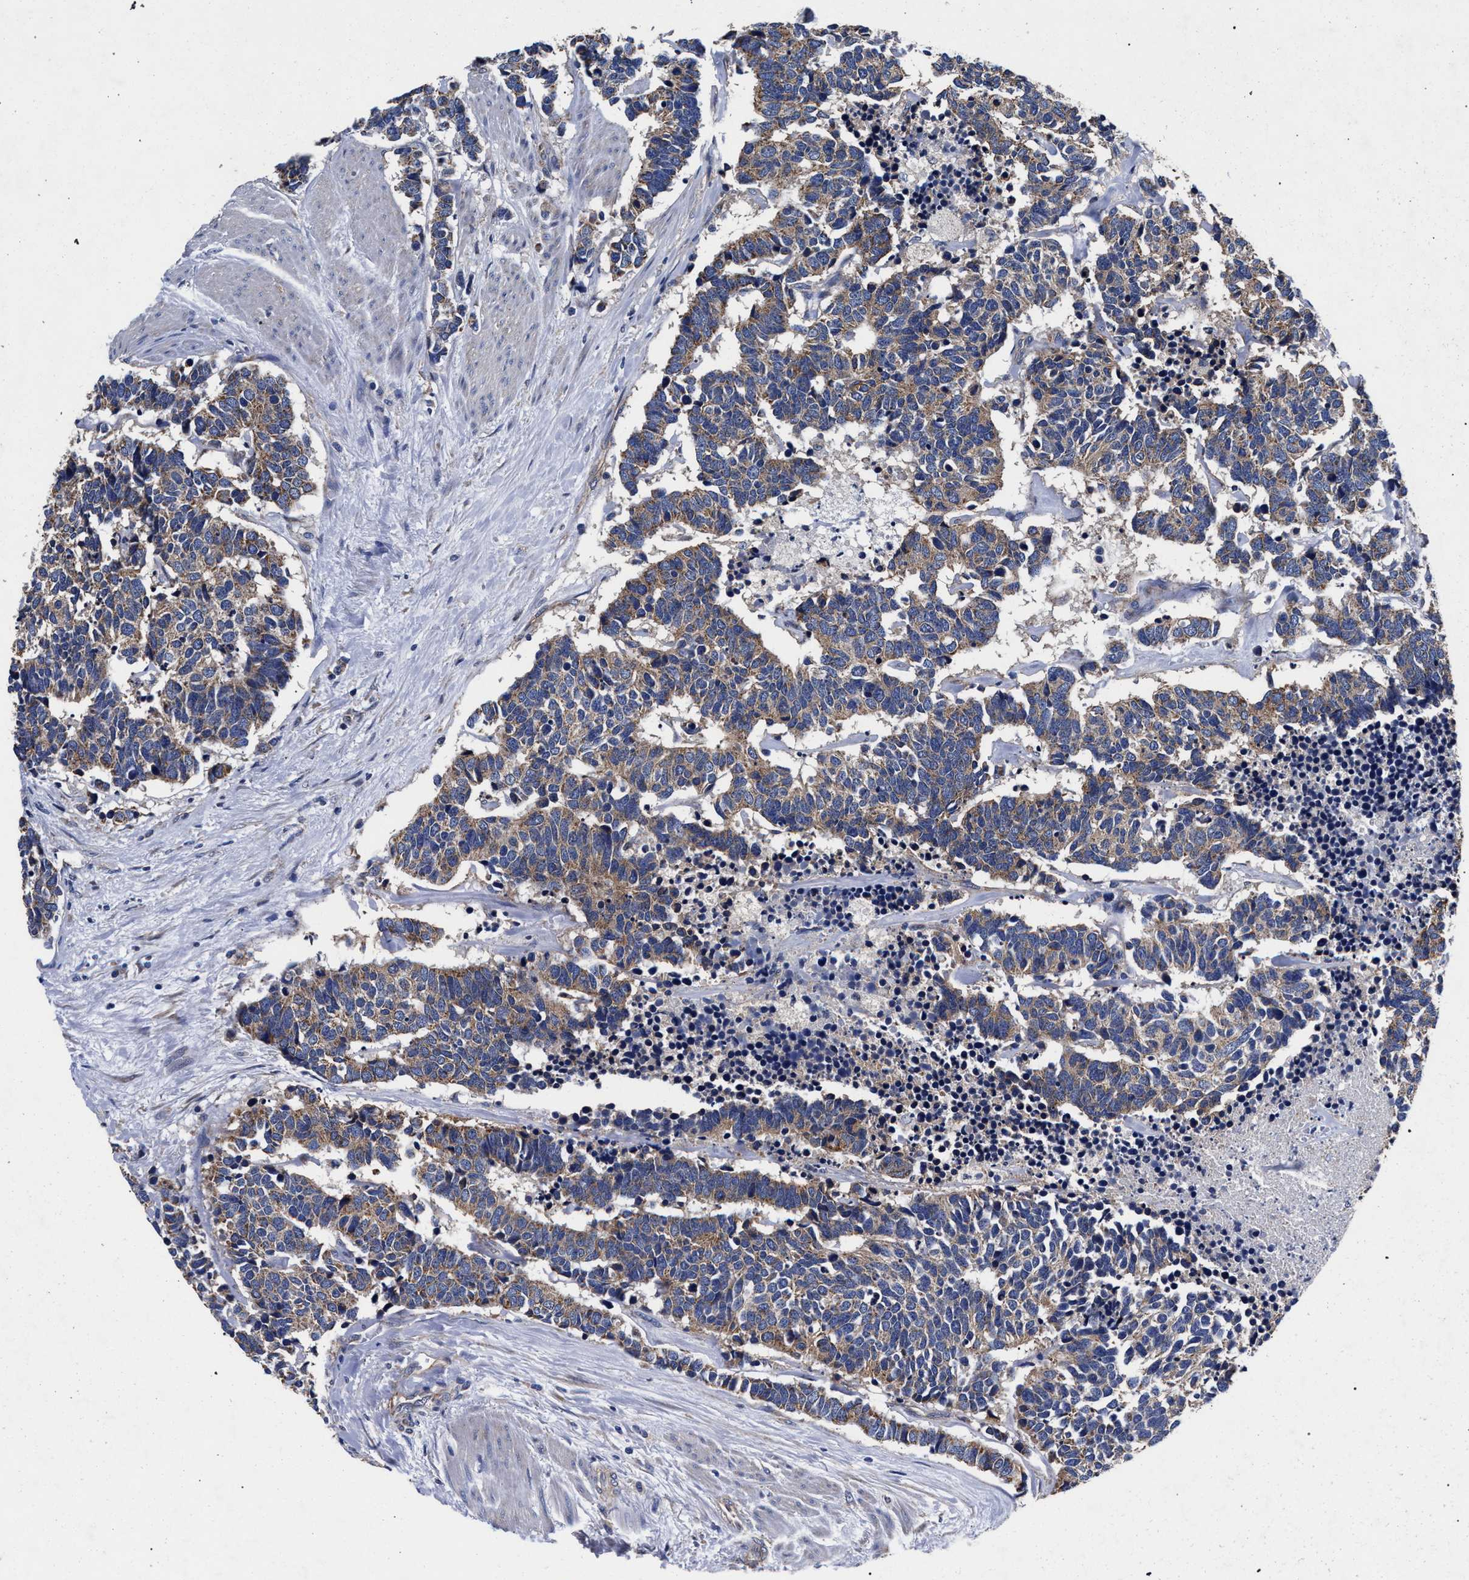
{"staining": {"intensity": "moderate", "quantity": ">75%", "location": "cytoplasmic/membranous"}, "tissue": "carcinoid", "cell_type": "Tumor cells", "image_type": "cancer", "snomed": [{"axis": "morphology", "description": "Carcinoma, NOS"}, {"axis": "morphology", "description": "Carcinoid, malignant, NOS"}, {"axis": "topography", "description": "Urinary bladder"}], "caption": "Moderate cytoplasmic/membranous positivity is seen in about >75% of tumor cells in carcinoid.", "gene": "CFAP95", "patient": {"sex": "male", "age": 57}}